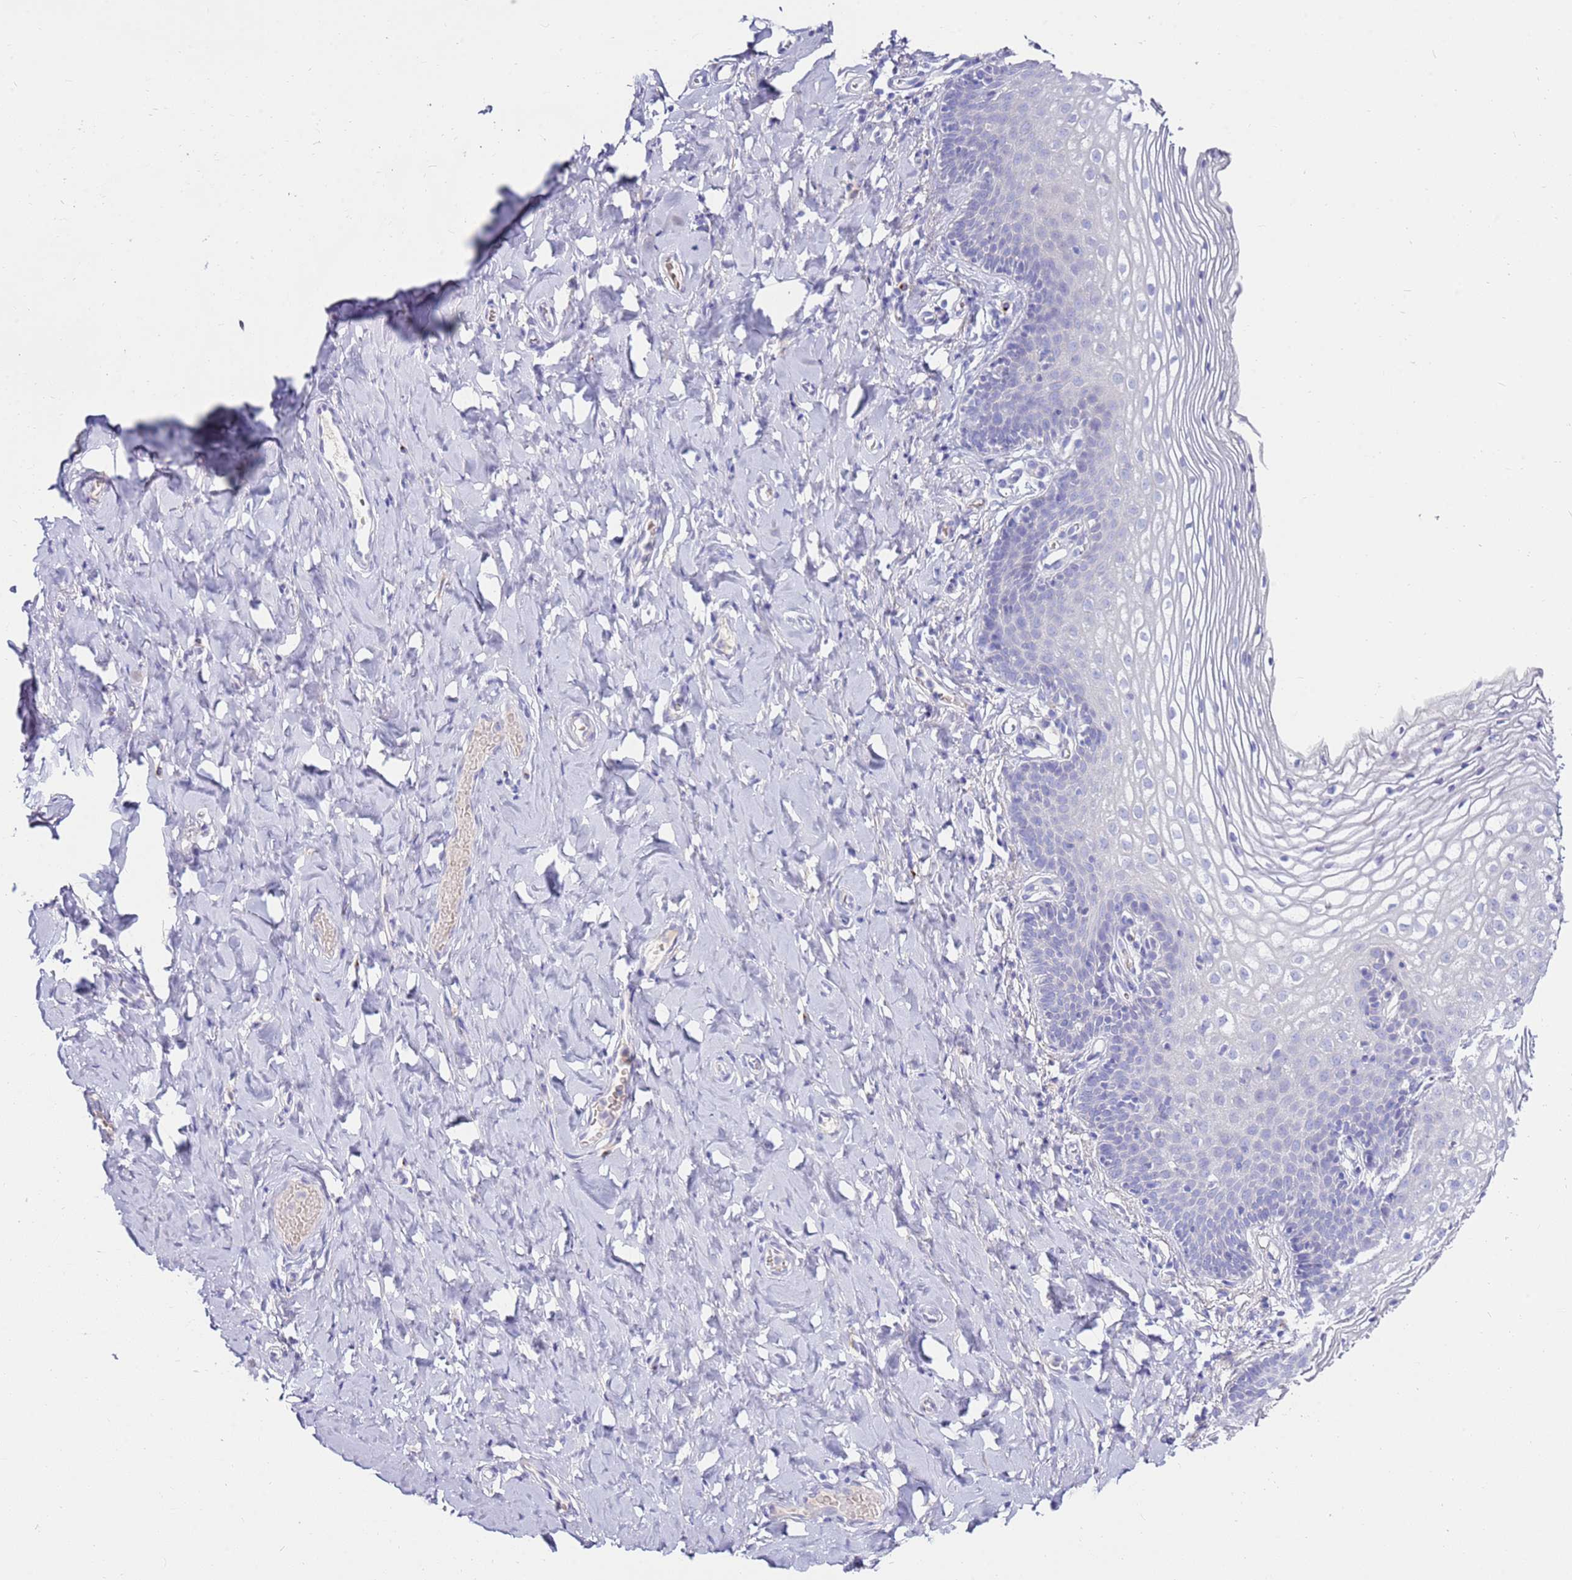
{"staining": {"intensity": "negative", "quantity": "none", "location": "none"}, "tissue": "vagina", "cell_type": "Squamous epithelial cells", "image_type": "normal", "snomed": [{"axis": "morphology", "description": "Normal tissue, NOS"}, {"axis": "topography", "description": "Vagina"}], "caption": "A histopathology image of human vagina is negative for staining in squamous epithelial cells. (Immunohistochemistry, brightfield microscopy, high magnification).", "gene": "EVPLL", "patient": {"sex": "female", "age": 60}}